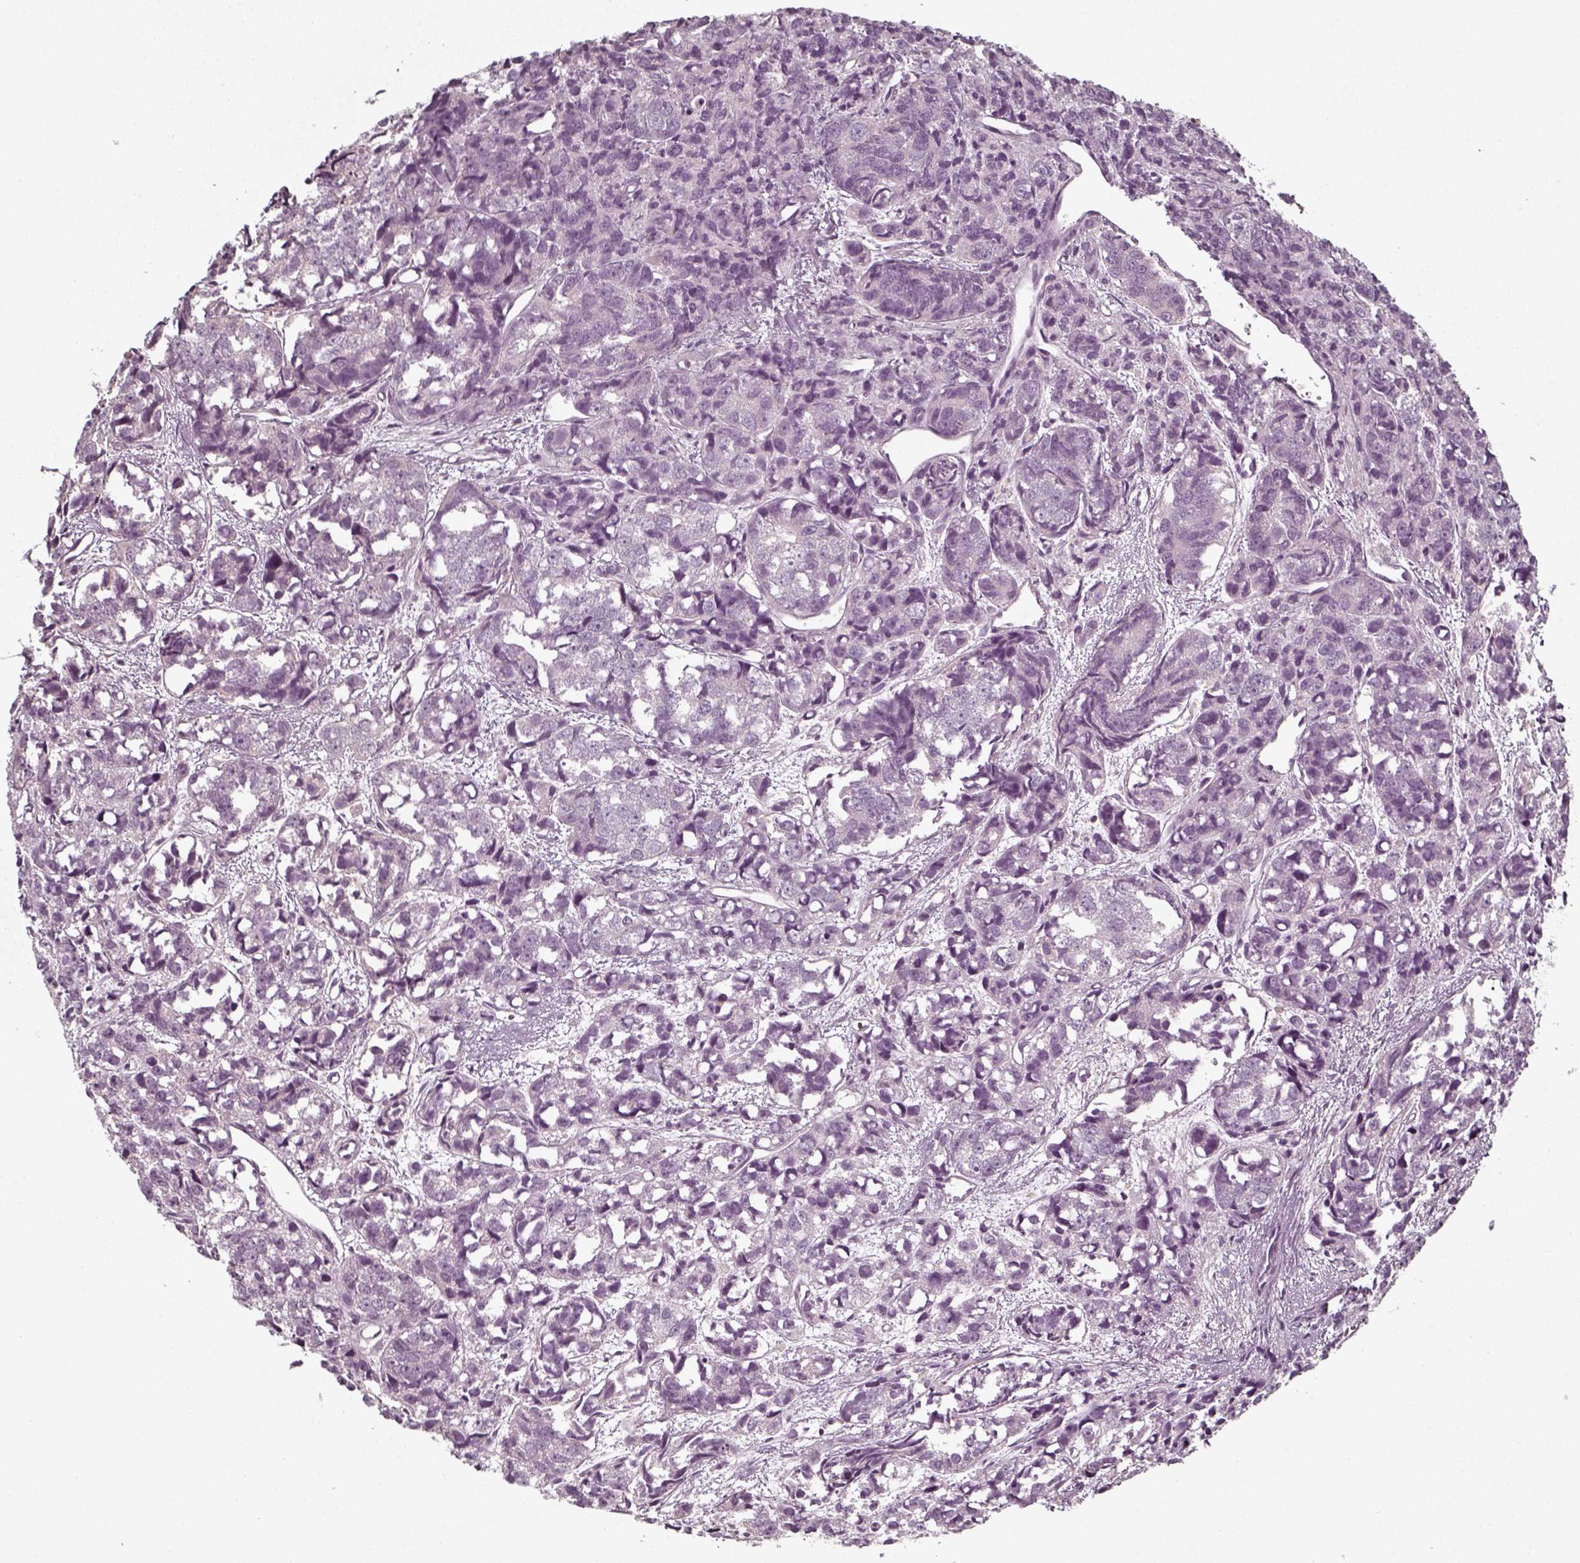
{"staining": {"intensity": "negative", "quantity": "none", "location": "none"}, "tissue": "prostate cancer", "cell_type": "Tumor cells", "image_type": "cancer", "snomed": [{"axis": "morphology", "description": "Adenocarcinoma, High grade"}, {"axis": "topography", "description": "Prostate"}], "caption": "Prostate cancer was stained to show a protein in brown. There is no significant staining in tumor cells.", "gene": "UNC13D", "patient": {"sex": "male", "age": 77}}